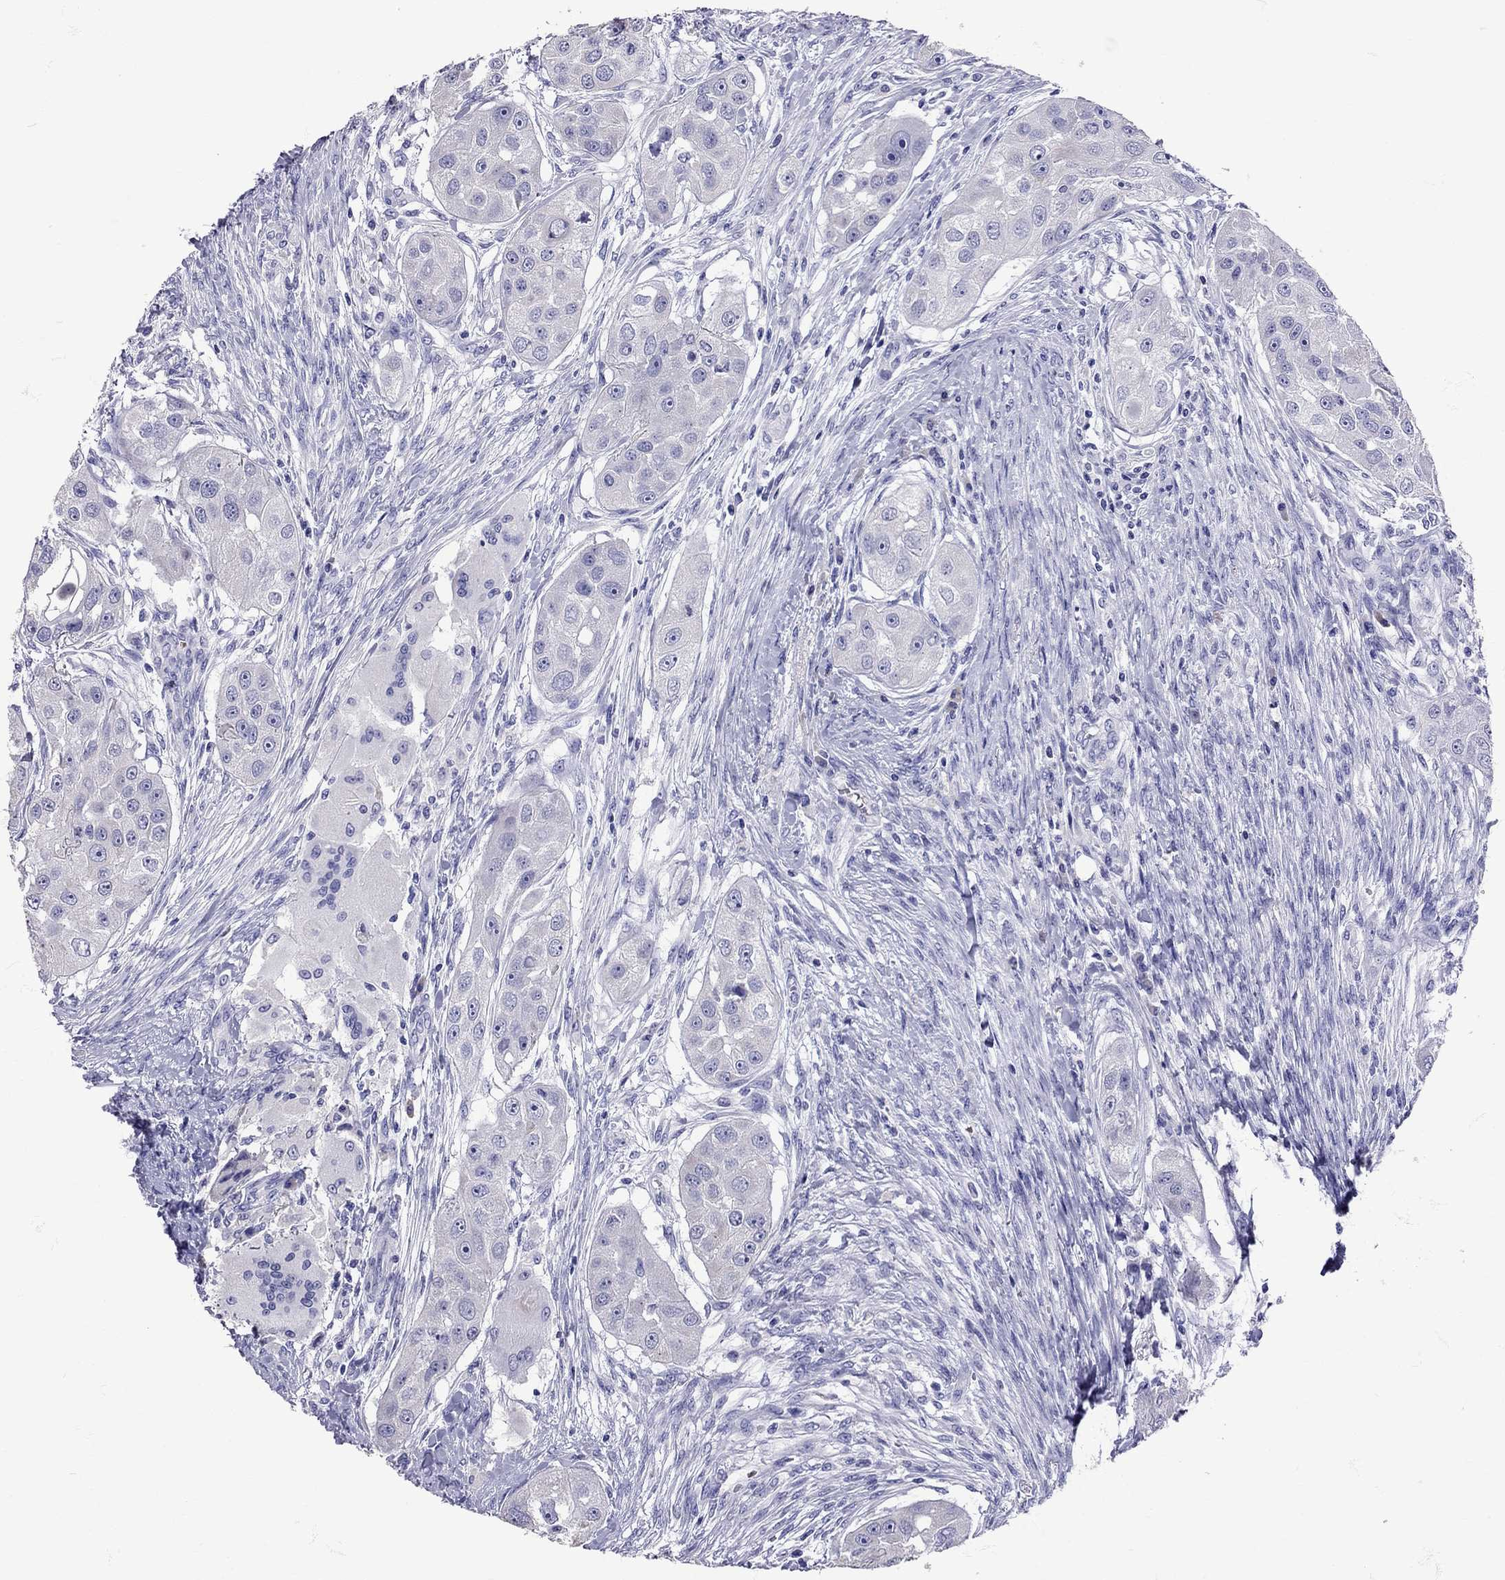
{"staining": {"intensity": "negative", "quantity": "none", "location": "none"}, "tissue": "head and neck cancer", "cell_type": "Tumor cells", "image_type": "cancer", "snomed": [{"axis": "morphology", "description": "Squamous cell carcinoma, NOS"}, {"axis": "topography", "description": "Head-Neck"}], "caption": "An IHC micrograph of squamous cell carcinoma (head and neck) is shown. There is no staining in tumor cells of squamous cell carcinoma (head and neck).", "gene": "TBR1", "patient": {"sex": "male", "age": 51}}